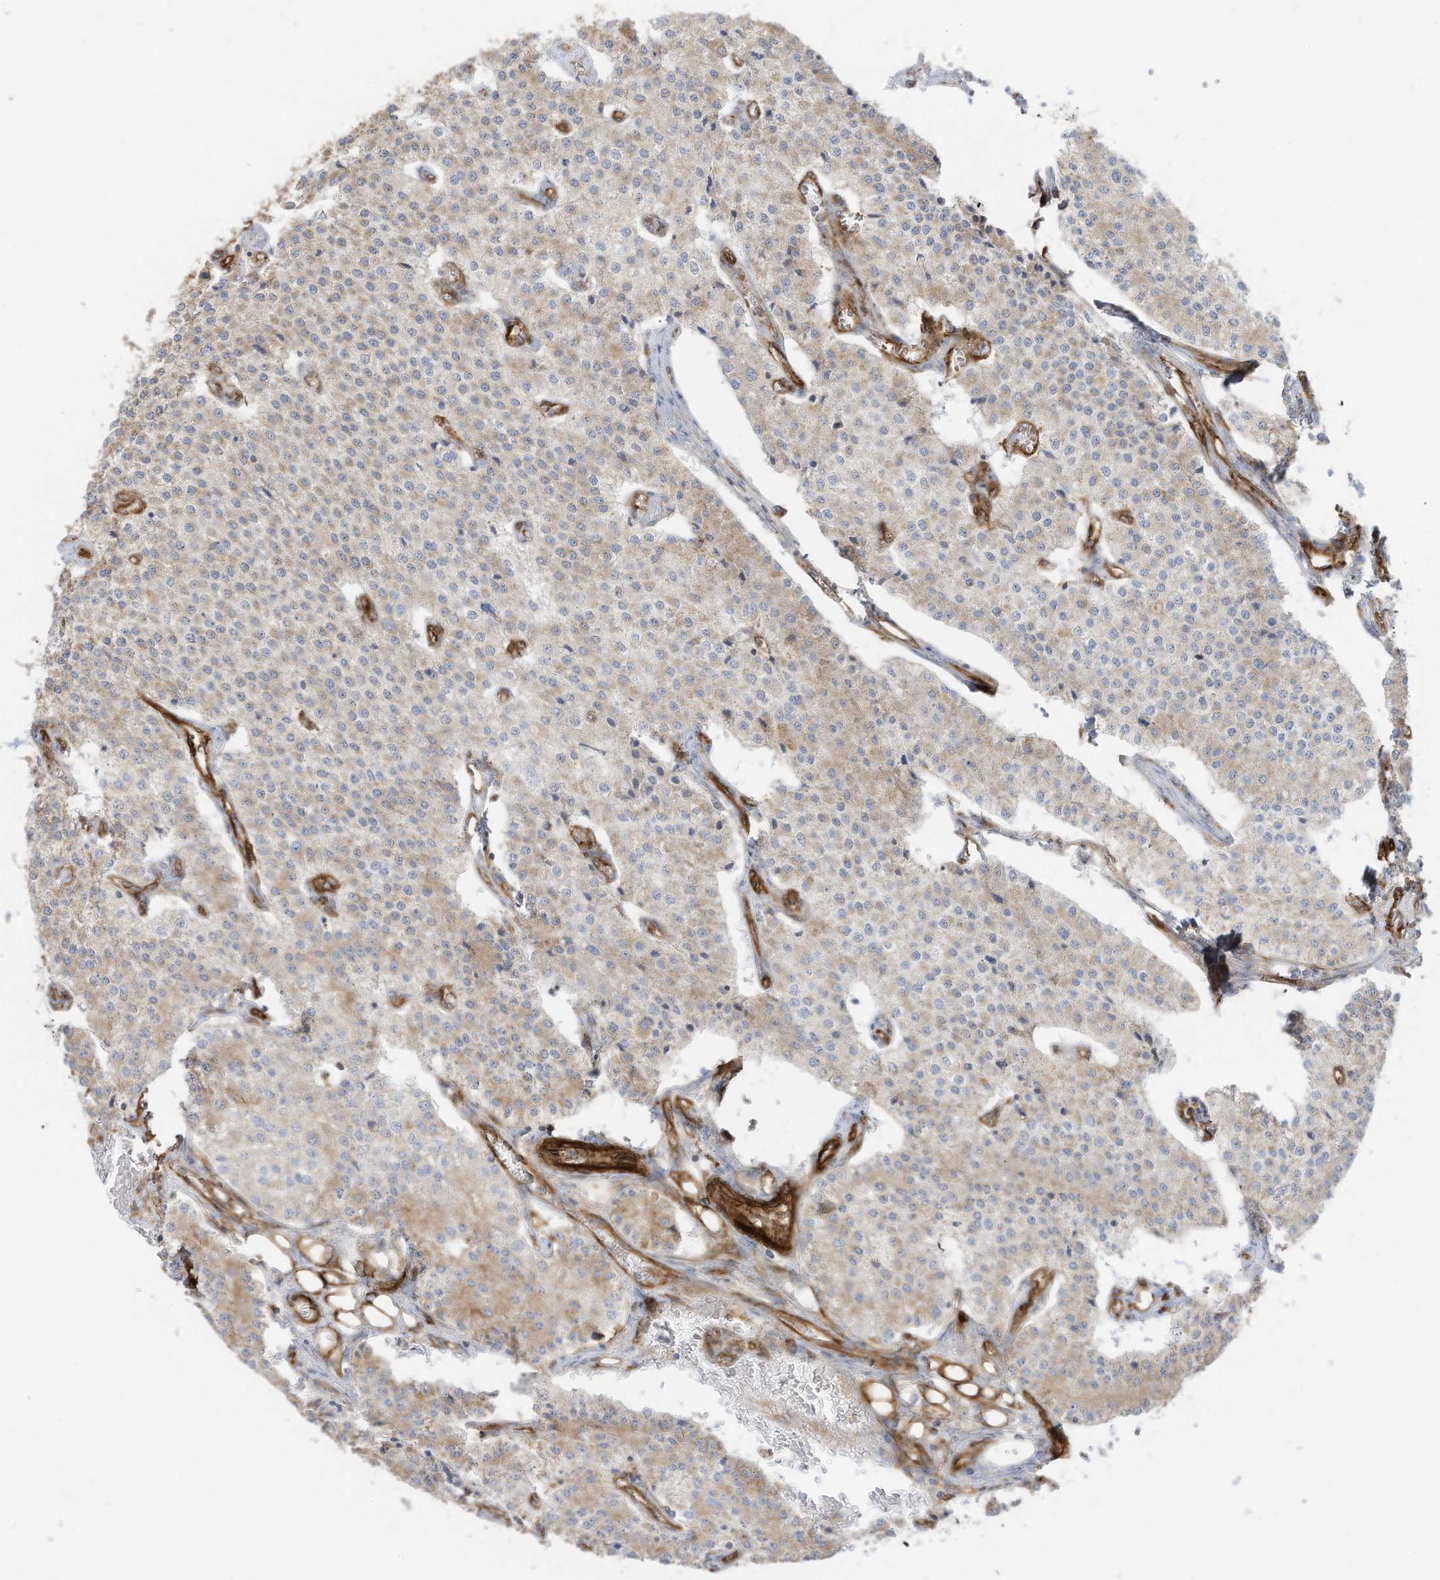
{"staining": {"intensity": "weak", "quantity": "<25%", "location": "cytoplasmic/membranous"}, "tissue": "carcinoid", "cell_type": "Tumor cells", "image_type": "cancer", "snomed": [{"axis": "morphology", "description": "Carcinoid, malignant, NOS"}, {"axis": "topography", "description": "Colon"}], "caption": "Carcinoid was stained to show a protein in brown. There is no significant staining in tumor cells. (Stains: DAB immunohistochemistry (IHC) with hematoxylin counter stain, Microscopy: brightfield microscopy at high magnification).", "gene": "ABCB7", "patient": {"sex": "female", "age": 52}}